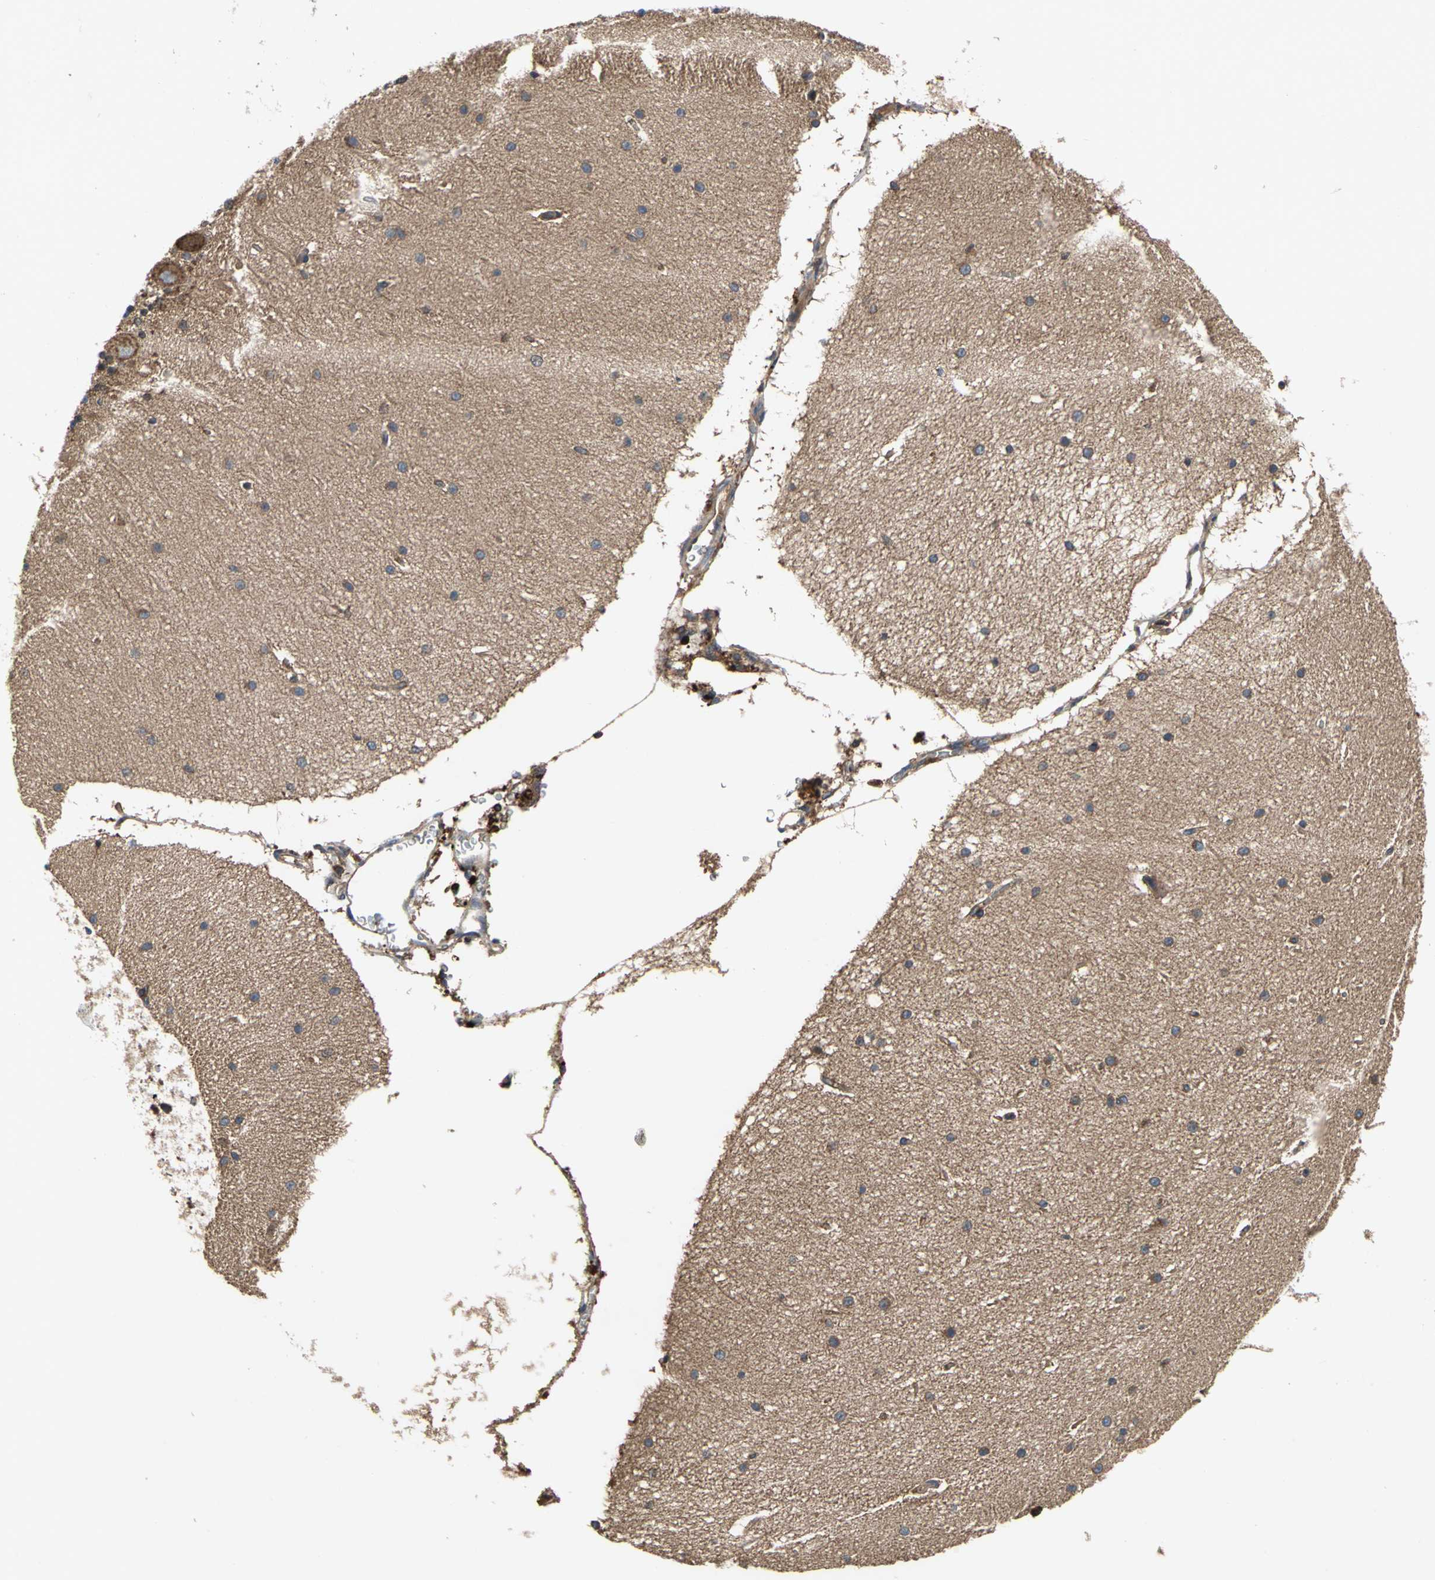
{"staining": {"intensity": "moderate", "quantity": "25%-75%", "location": "cytoplasmic/membranous"}, "tissue": "cerebellum", "cell_type": "Cells in molecular layer", "image_type": "normal", "snomed": [{"axis": "morphology", "description": "Normal tissue, NOS"}, {"axis": "topography", "description": "Cerebellum"}], "caption": "IHC (DAB (3,3'-diaminobenzidine)) staining of unremarkable cerebellum demonstrates moderate cytoplasmic/membranous protein expression in approximately 25%-75% of cells in molecular layer. Nuclei are stained in blue.", "gene": "CAPN1", "patient": {"sex": "female", "age": 54}}